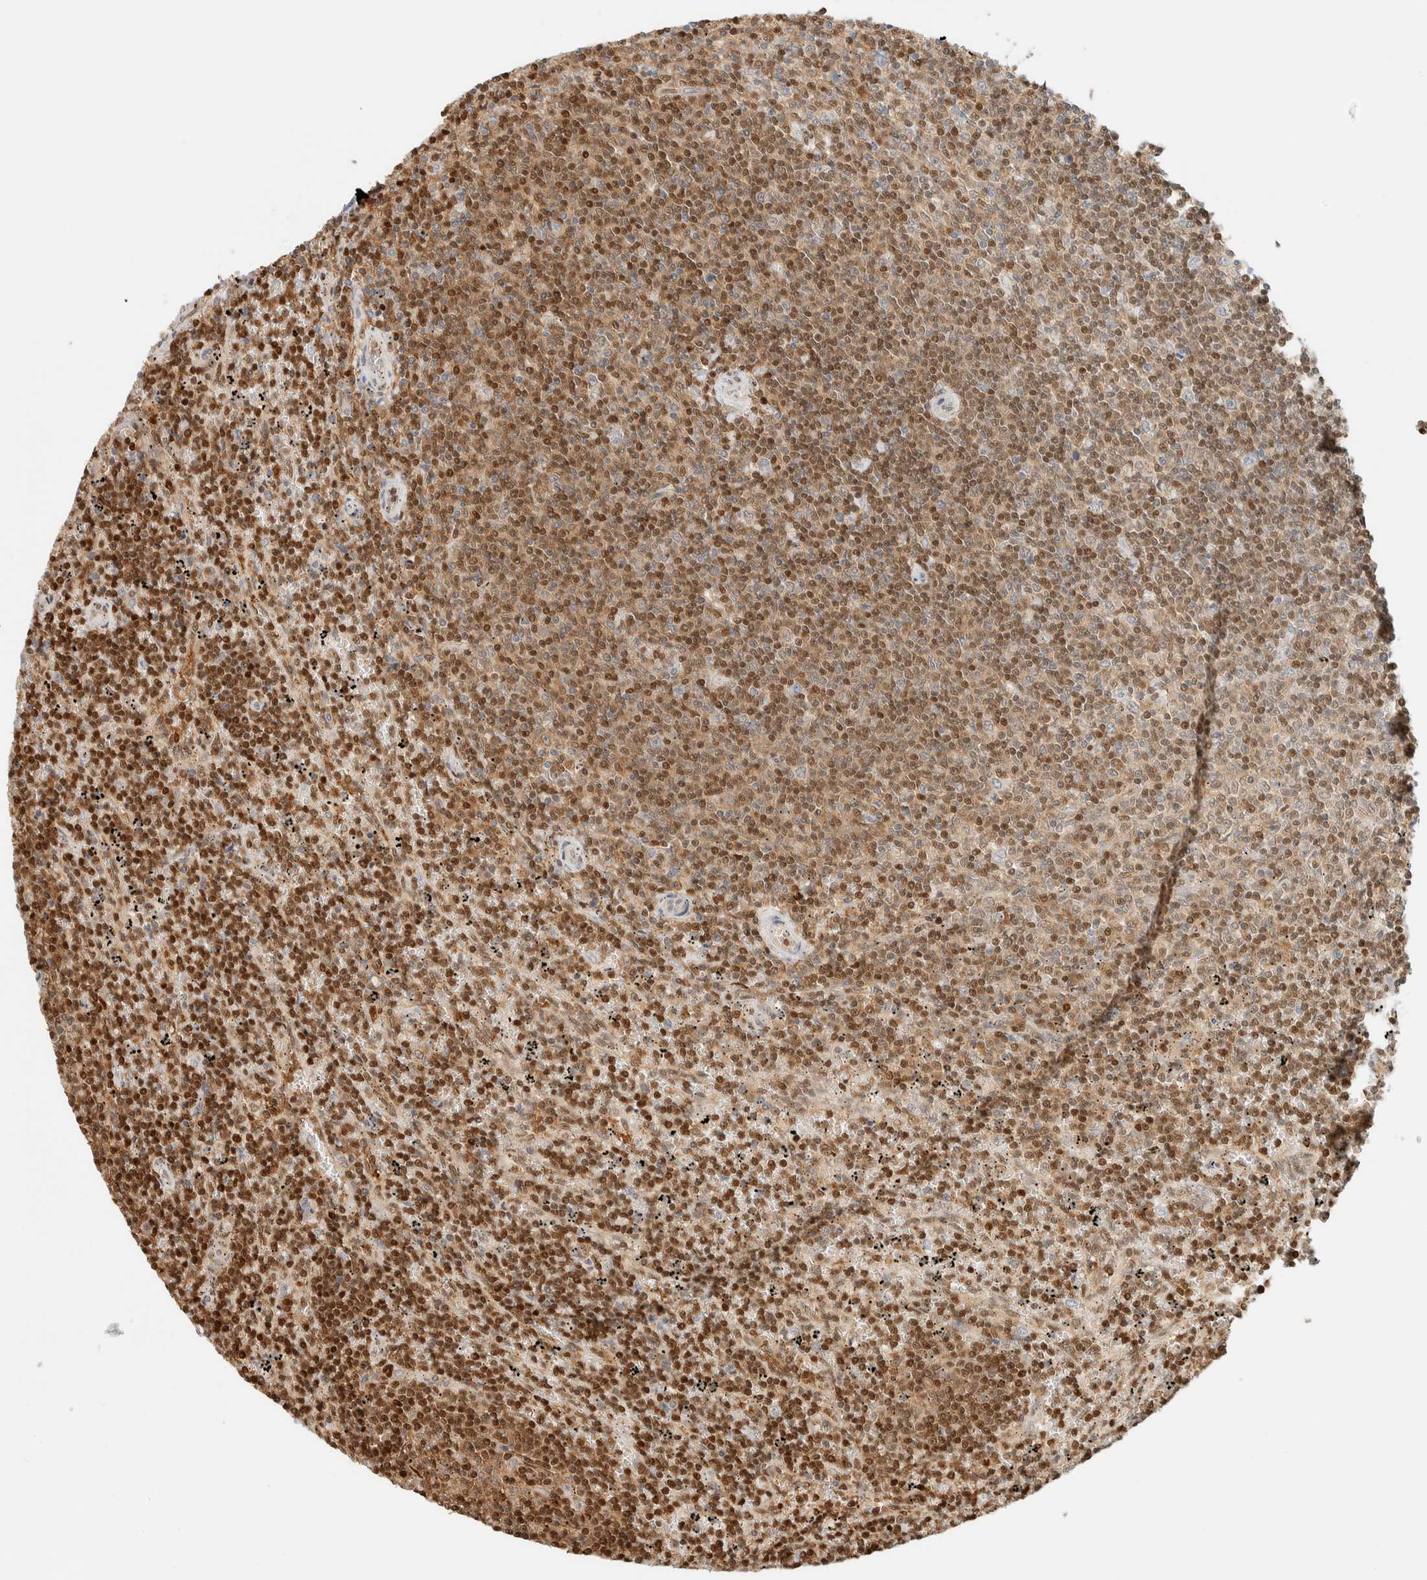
{"staining": {"intensity": "moderate", "quantity": ">75%", "location": "cytoplasmic/membranous,nuclear"}, "tissue": "lymphoma", "cell_type": "Tumor cells", "image_type": "cancer", "snomed": [{"axis": "morphology", "description": "Malignant lymphoma, non-Hodgkin's type, Low grade"}, {"axis": "topography", "description": "Spleen"}], "caption": "Brown immunohistochemical staining in human lymphoma displays moderate cytoplasmic/membranous and nuclear positivity in approximately >75% of tumor cells. The staining is performed using DAB (3,3'-diaminobenzidine) brown chromogen to label protein expression. The nuclei are counter-stained blue using hematoxylin.", "gene": "ZBTB37", "patient": {"sex": "female", "age": 50}}